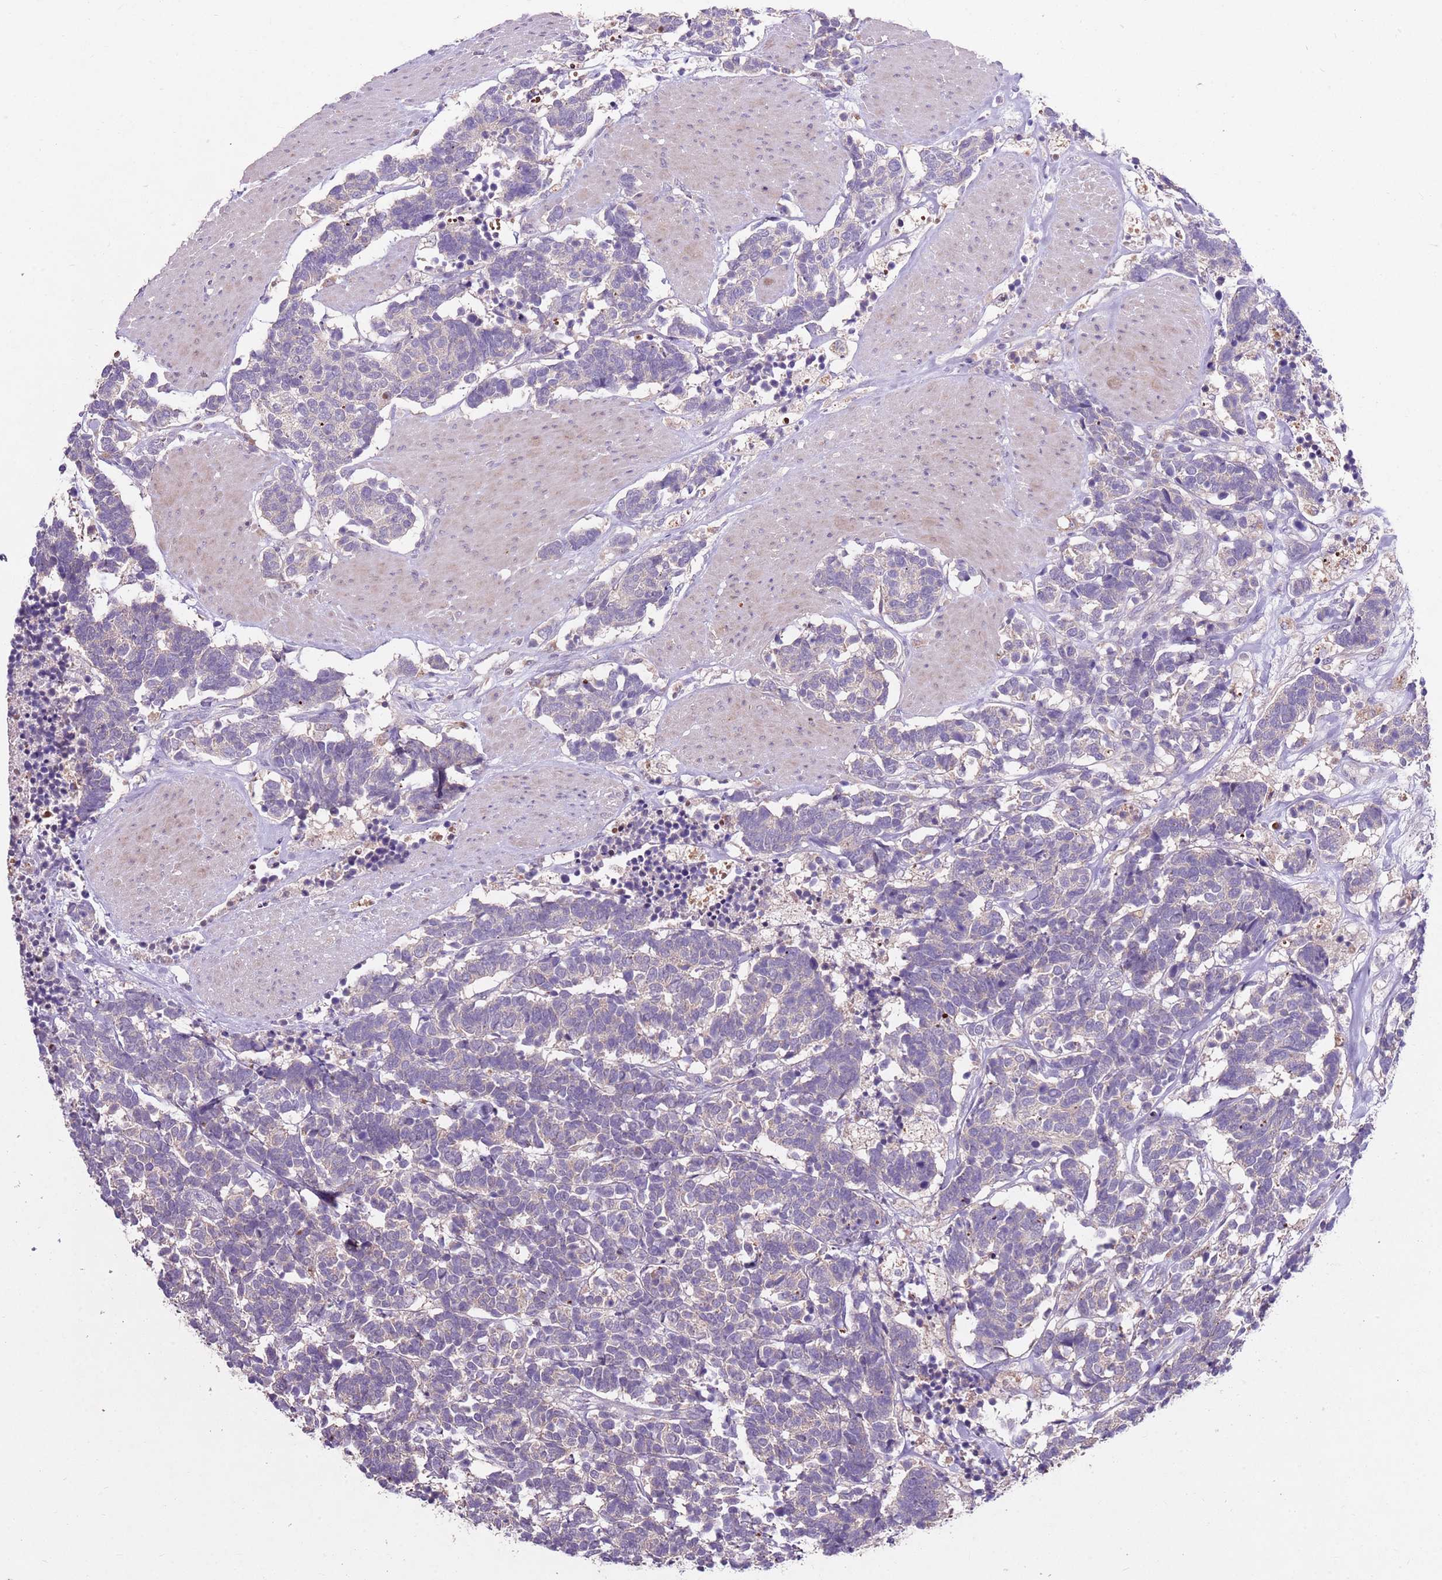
{"staining": {"intensity": "negative", "quantity": "none", "location": "none"}, "tissue": "carcinoid", "cell_type": "Tumor cells", "image_type": "cancer", "snomed": [{"axis": "morphology", "description": "Carcinoma, NOS"}, {"axis": "morphology", "description": "Carcinoid, malignant, NOS"}, {"axis": "topography", "description": "Urinary bladder"}], "caption": "High power microscopy image of an IHC histopathology image of carcinoid, revealing no significant positivity in tumor cells. (Brightfield microscopy of DAB (3,3'-diaminobenzidine) immunohistochemistry at high magnification).", "gene": "NRDE2", "patient": {"sex": "male", "age": 57}}